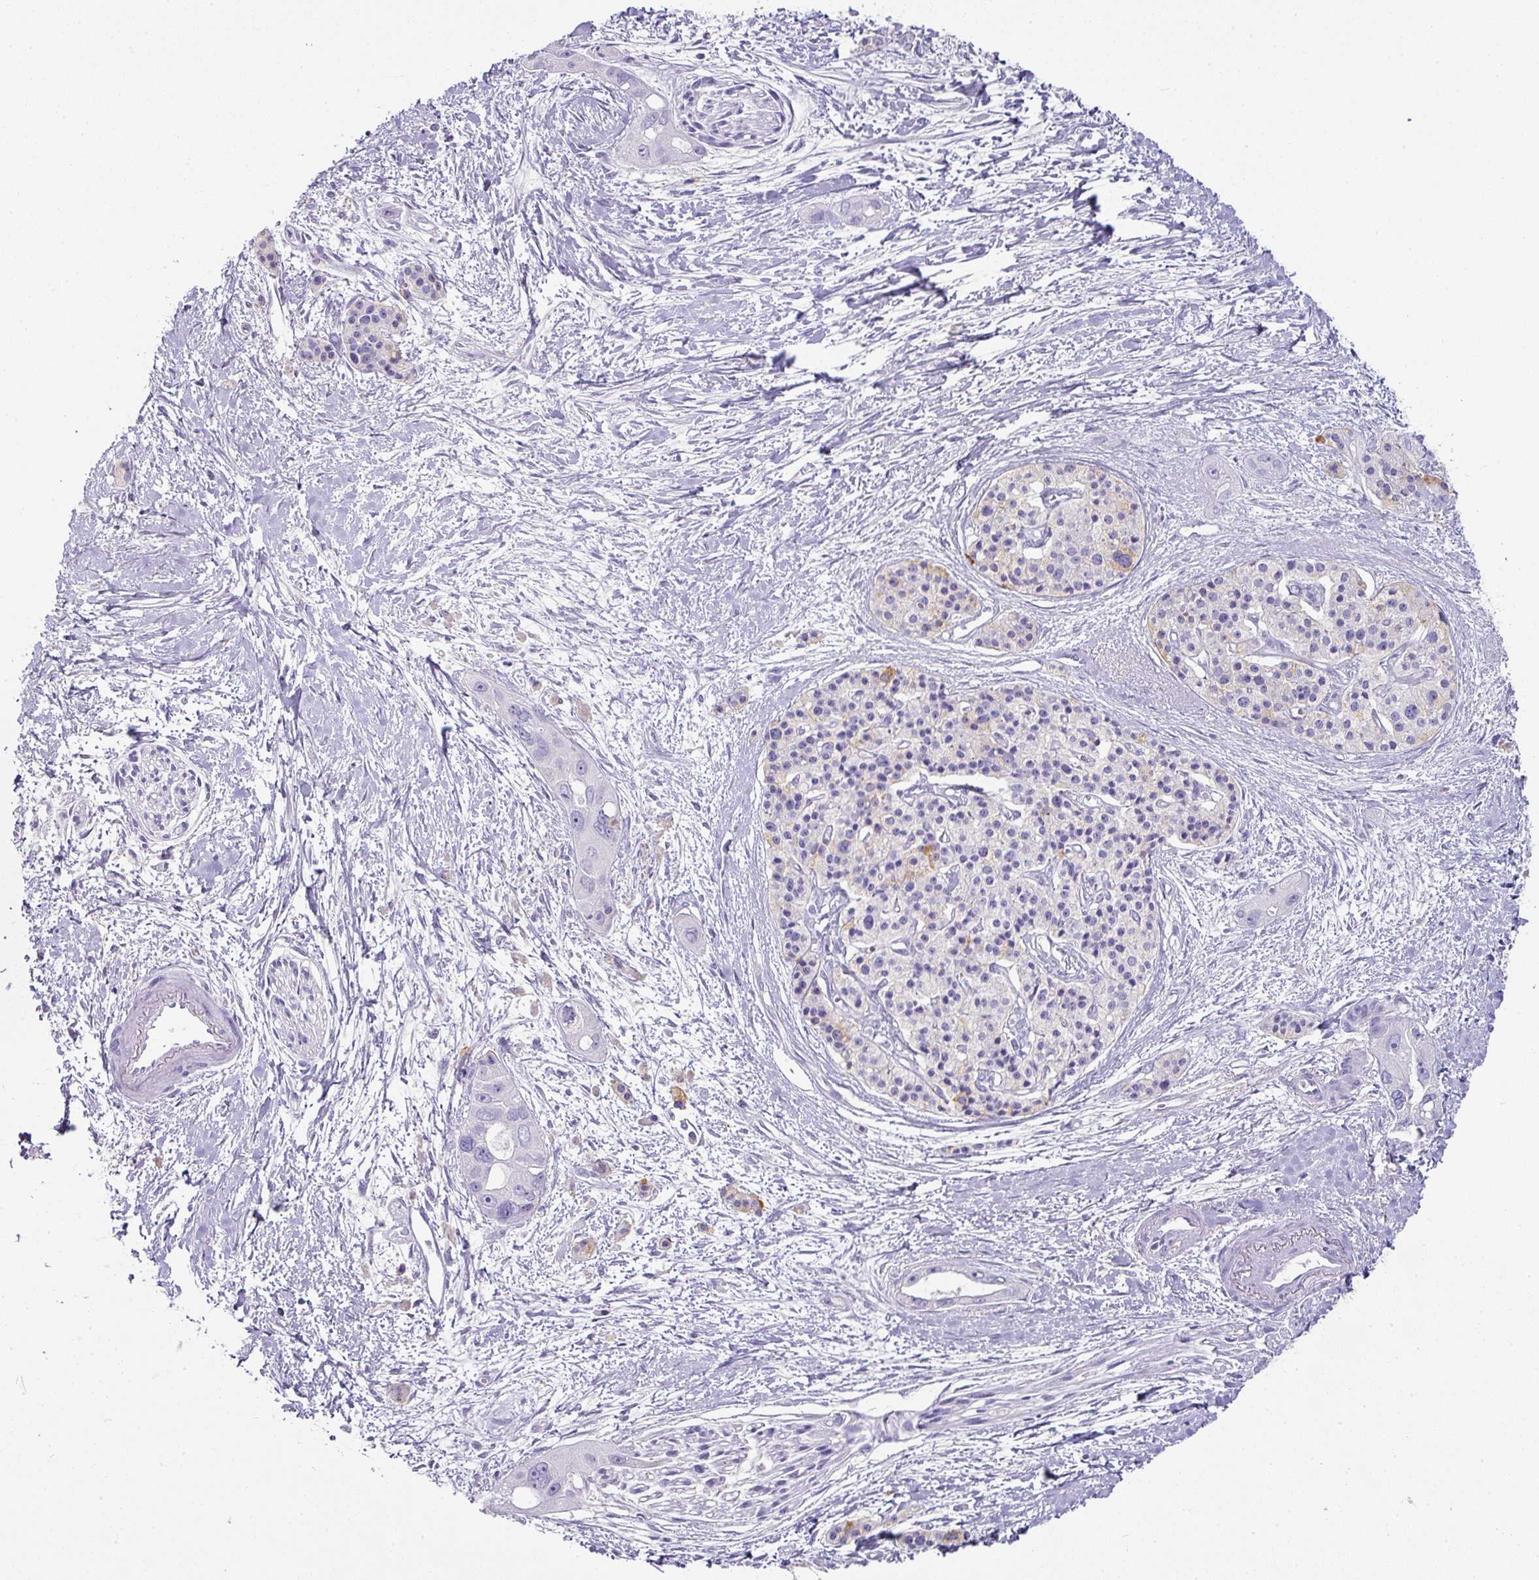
{"staining": {"intensity": "negative", "quantity": "none", "location": "none"}, "tissue": "pancreatic cancer", "cell_type": "Tumor cells", "image_type": "cancer", "snomed": [{"axis": "morphology", "description": "Adenocarcinoma, NOS"}, {"axis": "topography", "description": "Pancreas"}], "caption": "High power microscopy histopathology image of an IHC photomicrograph of pancreatic adenocarcinoma, revealing no significant staining in tumor cells.", "gene": "OR52N1", "patient": {"sex": "female", "age": 50}}